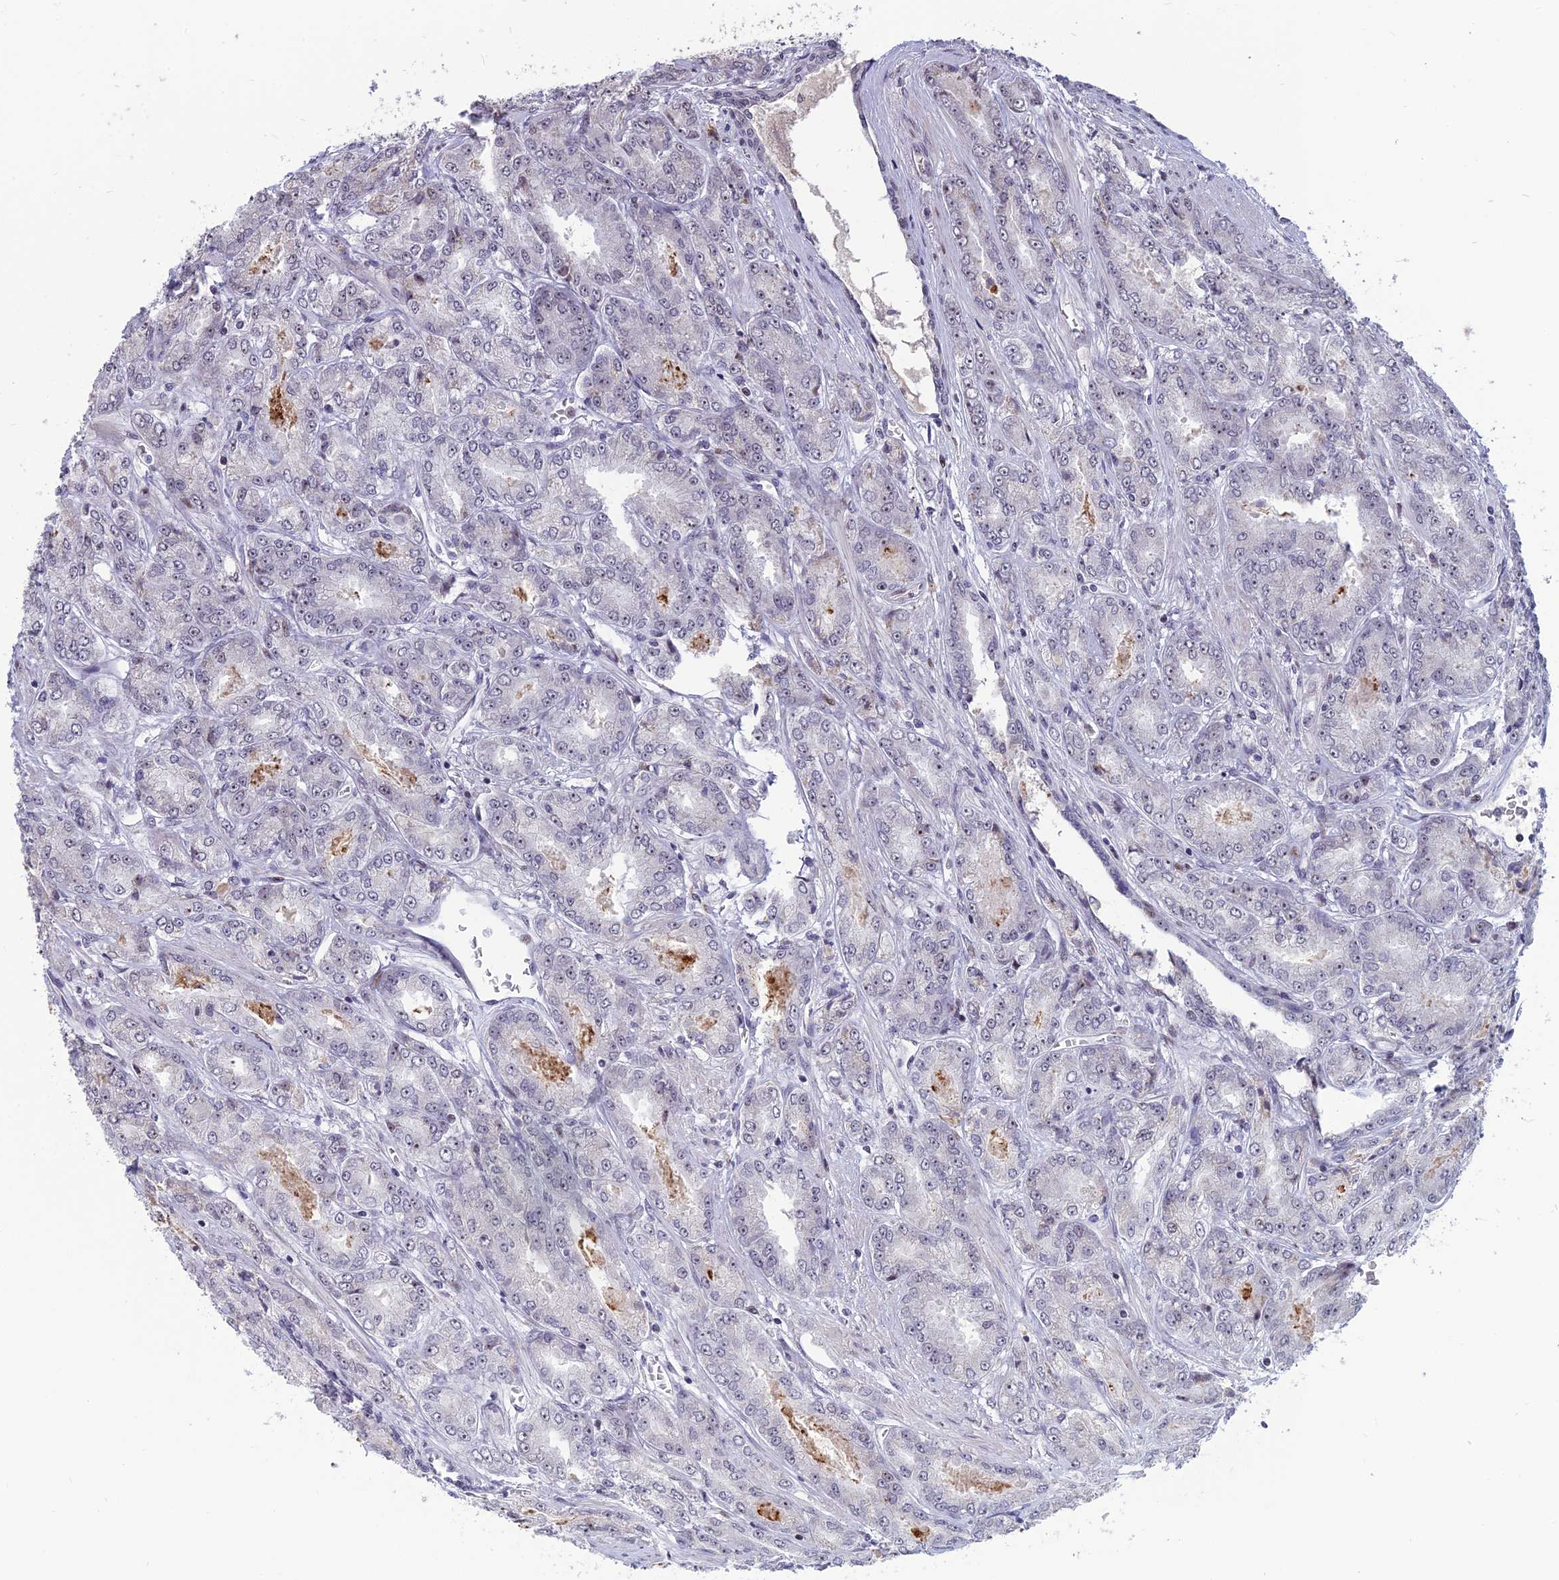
{"staining": {"intensity": "negative", "quantity": "none", "location": "none"}, "tissue": "prostate cancer", "cell_type": "Tumor cells", "image_type": "cancer", "snomed": [{"axis": "morphology", "description": "Adenocarcinoma, High grade"}, {"axis": "topography", "description": "Prostate"}], "caption": "This is an IHC photomicrograph of adenocarcinoma (high-grade) (prostate). There is no positivity in tumor cells.", "gene": "FAM131A", "patient": {"sex": "male", "age": 74}}